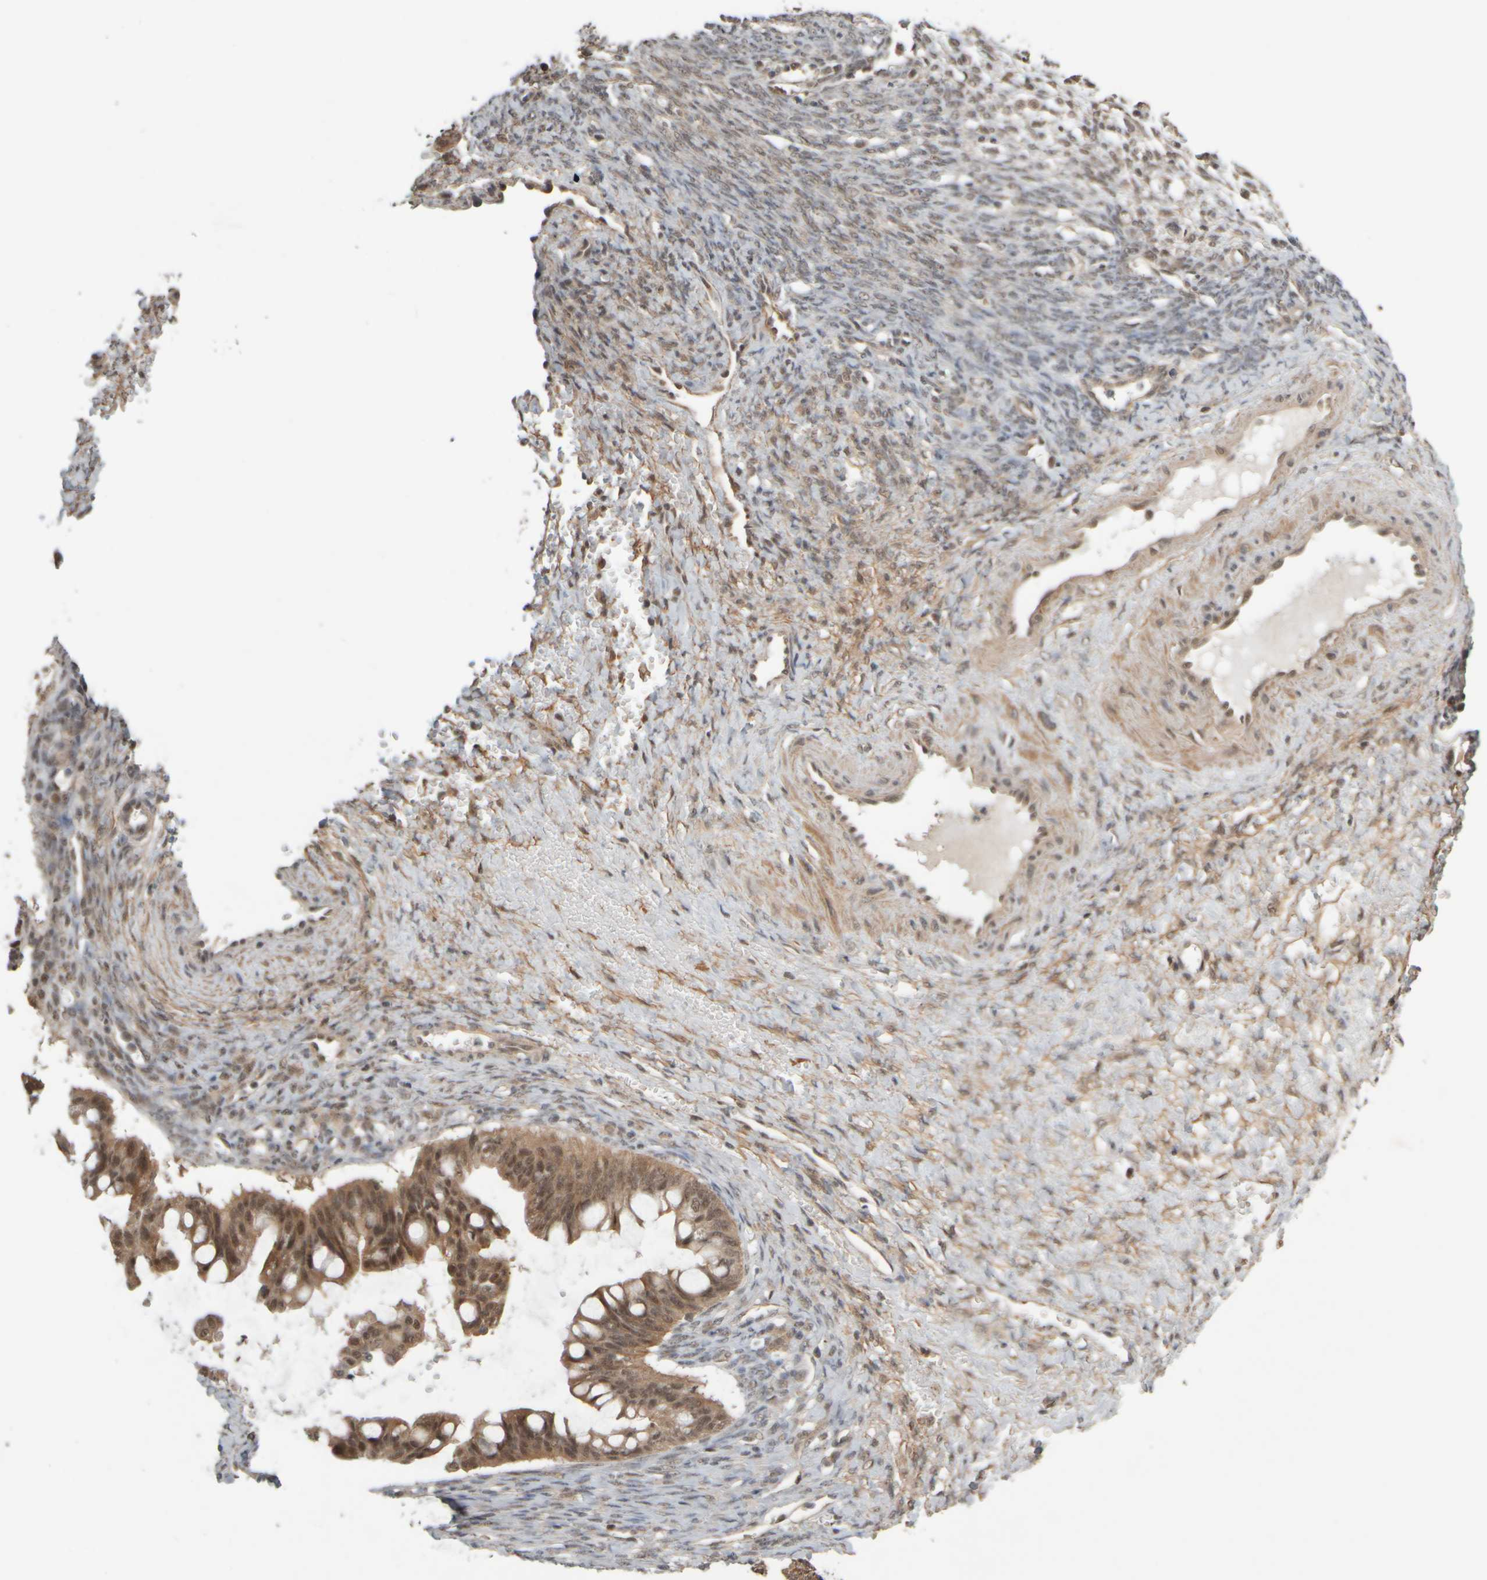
{"staining": {"intensity": "moderate", "quantity": ">75%", "location": "cytoplasmic/membranous"}, "tissue": "ovarian cancer", "cell_type": "Tumor cells", "image_type": "cancer", "snomed": [{"axis": "morphology", "description": "Cystadenocarcinoma, mucinous, NOS"}, {"axis": "topography", "description": "Ovary"}], "caption": "Ovarian mucinous cystadenocarcinoma stained with DAB (3,3'-diaminobenzidine) immunohistochemistry (IHC) shows medium levels of moderate cytoplasmic/membranous expression in approximately >75% of tumor cells.", "gene": "SYNRG", "patient": {"sex": "female", "age": 73}}